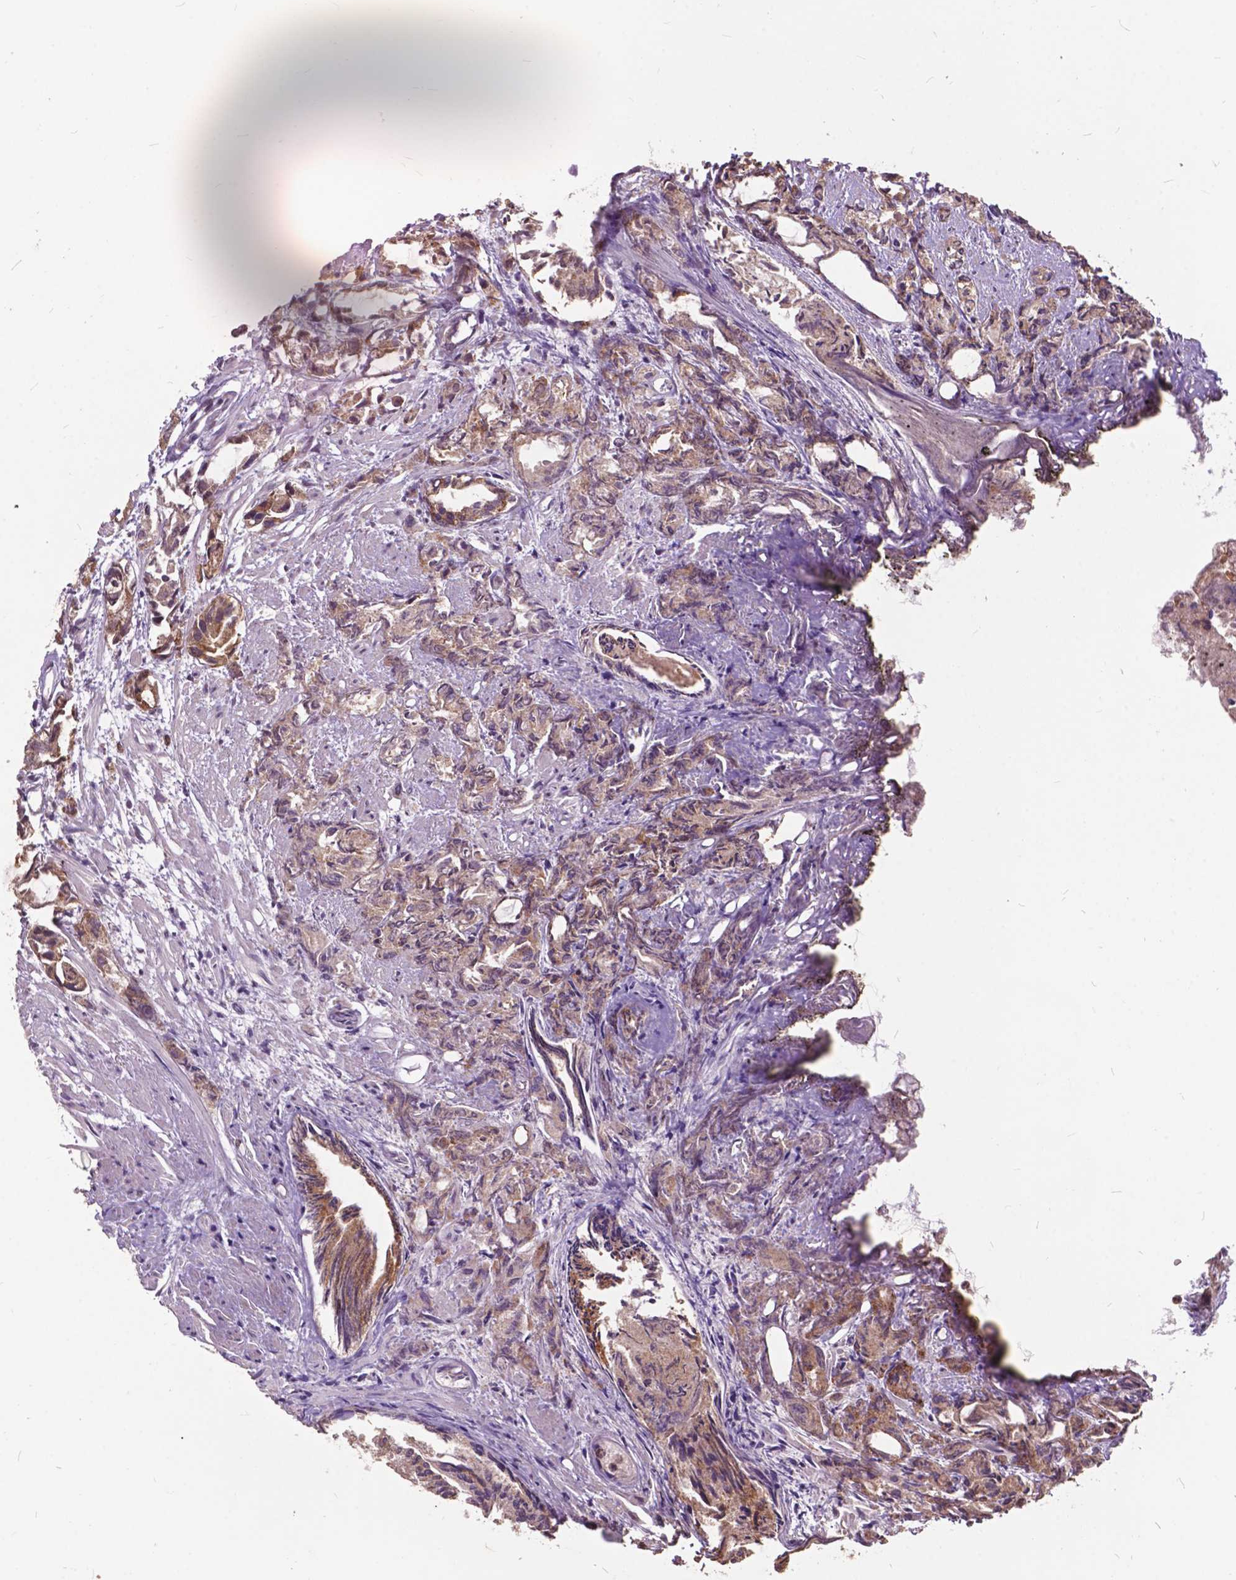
{"staining": {"intensity": "weak", "quantity": ">75%", "location": "cytoplasmic/membranous"}, "tissue": "prostate cancer", "cell_type": "Tumor cells", "image_type": "cancer", "snomed": [{"axis": "morphology", "description": "Adenocarcinoma, High grade"}, {"axis": "topography", "description": "Prostate"}], "caption": "A brown stain shows weak cytoplasmic/membranous expression of a protein in prostate cancer tumor cells.", "gene": "MSH2", "patient": {"sex": "male", "age": 79}}